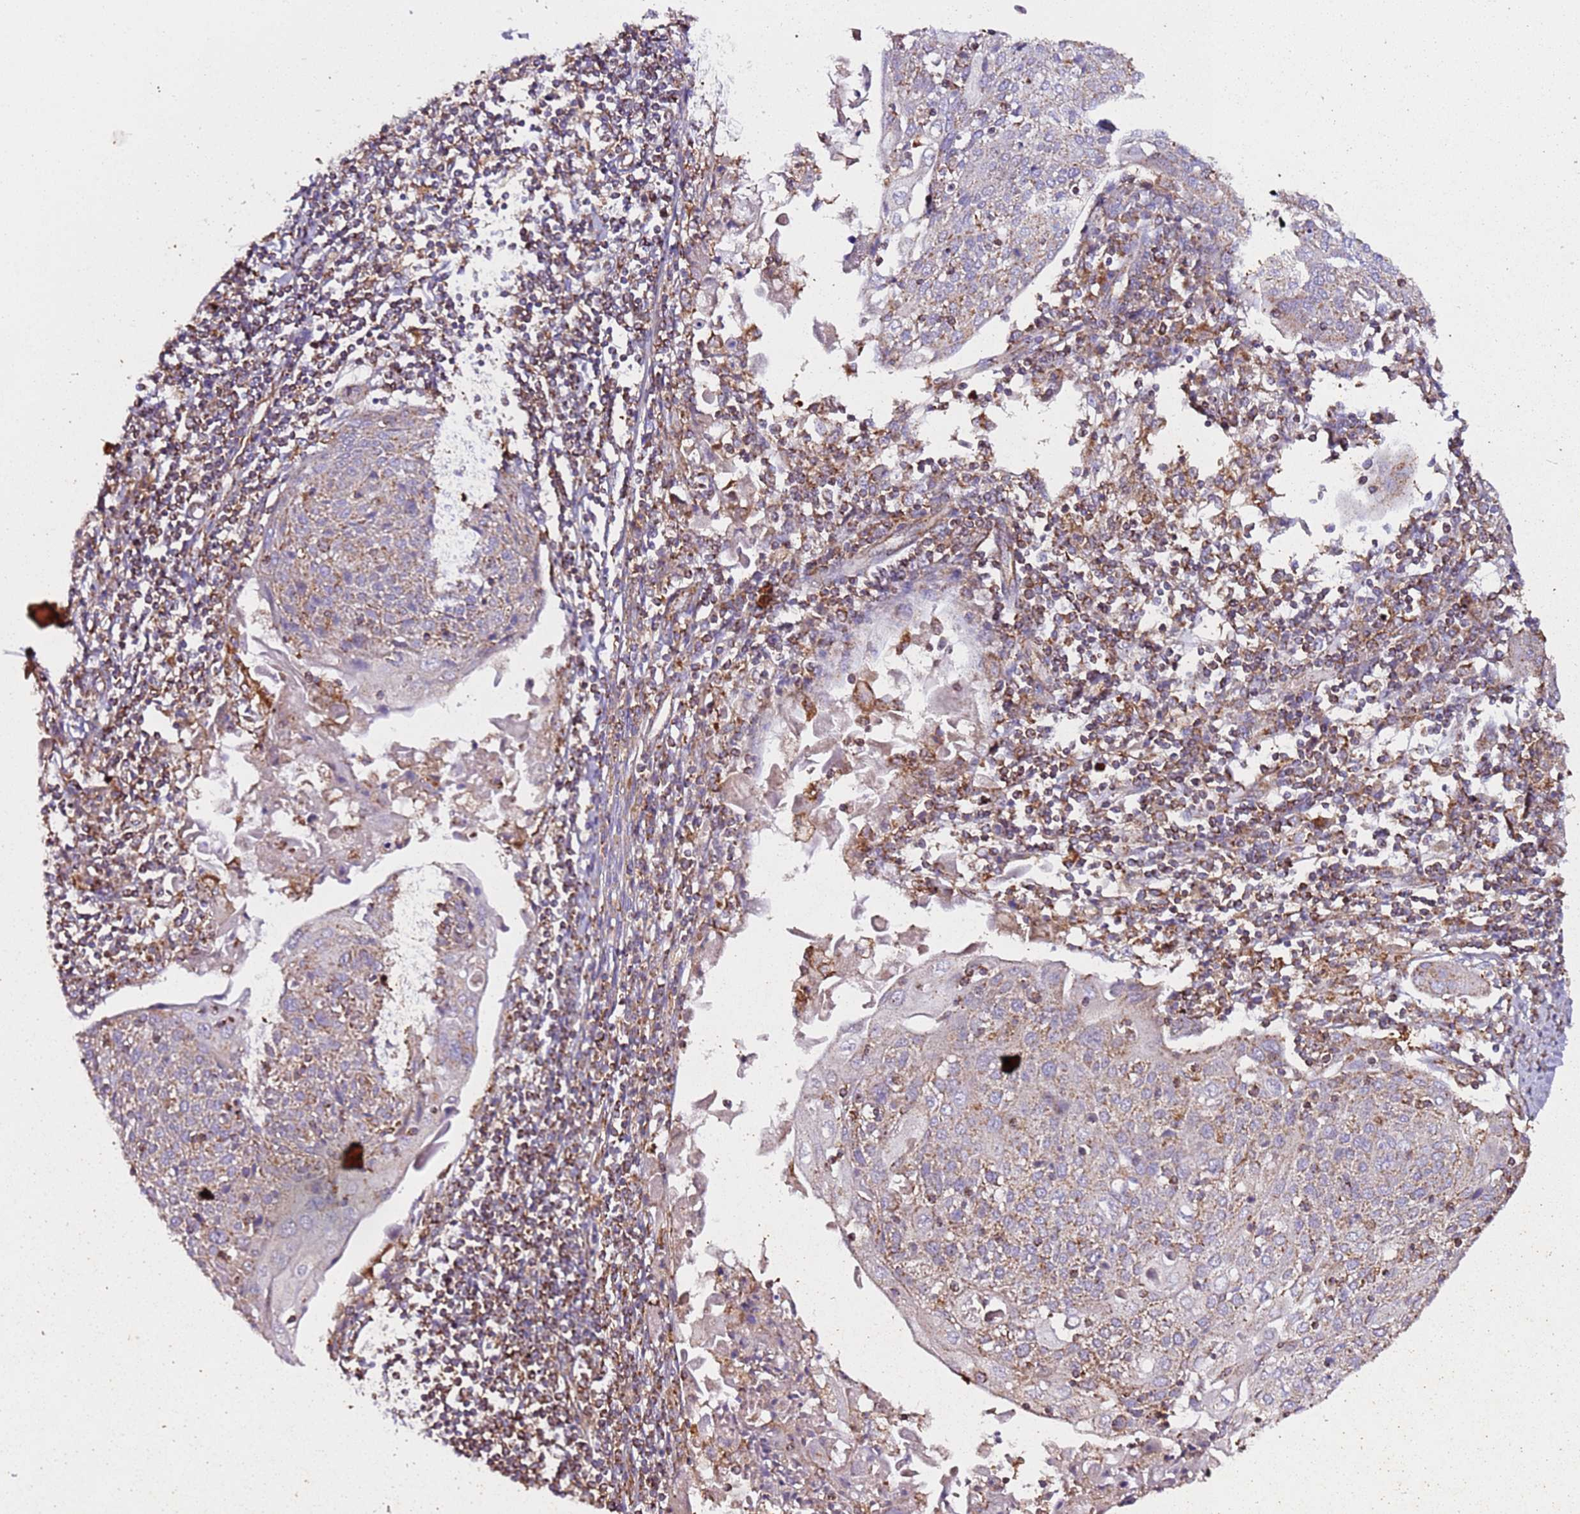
{"staining": {"intensity": "weak", "quantity": "25%-75%", "location": "cytoplasmic/membranous"}, "tissue": "cervical cancer", "cell_type": "Tumor cells", "image_type": "cancer", "snomed": [{"axis": "morphology", "description": "Squamous cell carcinoma, NOS"}, {"axis": "topography", "description": "Cervix"}], "caption": "There is low levels of weak cytoplasmic/membranous positivity in tumor cells of squamous cell carcinoma (cervical), as demonstrated by immunohistochemical staining (brown color).", "gene": "RMND5A", "patient": {"sex": "female", "age": 67}}